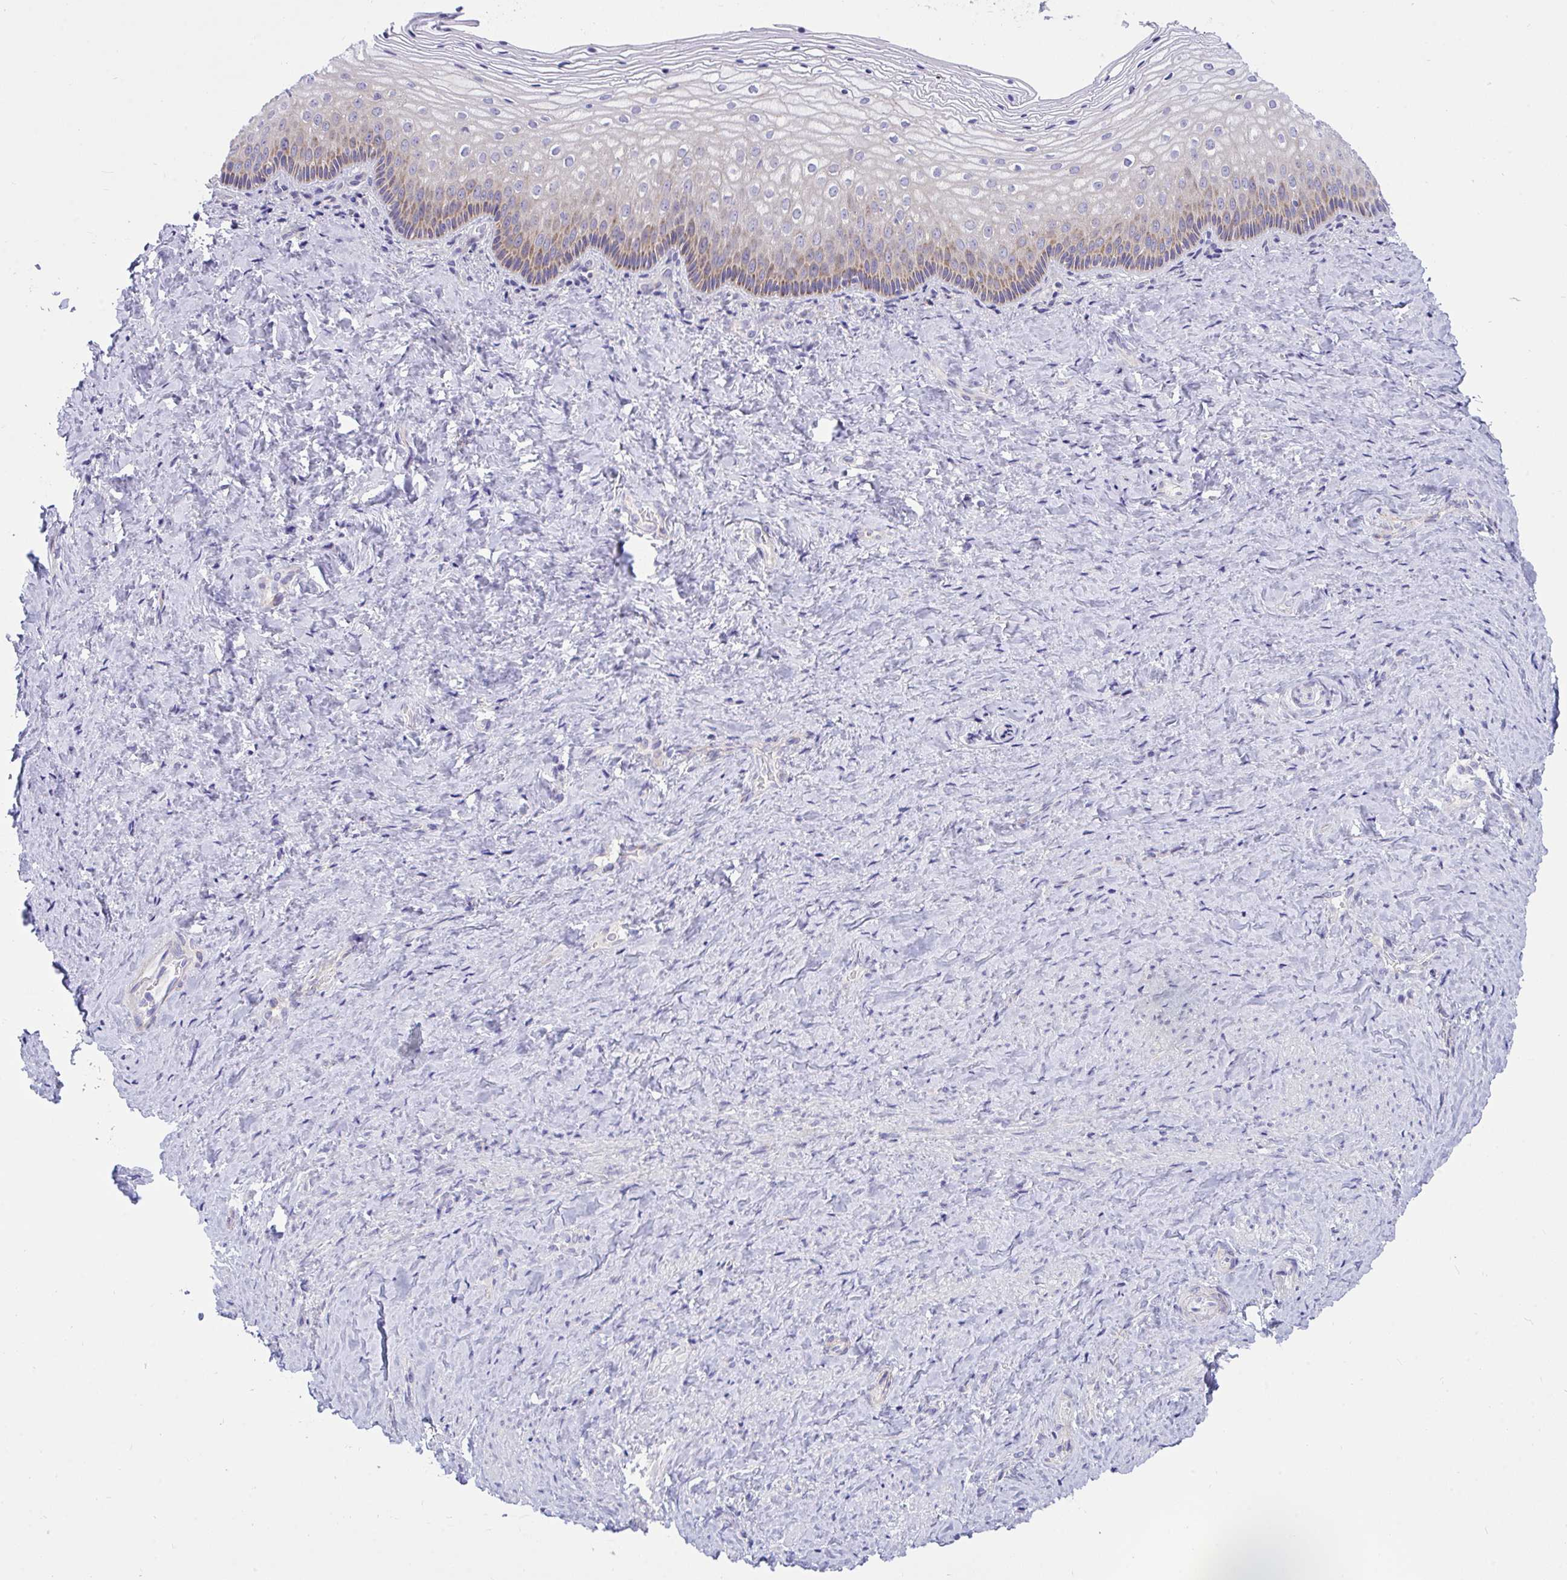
{"staining": {"intensity": "weak", "quantity": "25%-75%", "location": "cytoplasmic/membranous"}, "tissue": "vagina", "cell_type": "Squamous epithelial cells", "image_type": "normal", "snomed": [{"axis": "morphology", "description": "Normal tissue, NOS"}, {"axis": "topography", "description": "Vagina"}], "caption": "This photomicrograph exhibits immunohistochemistry (IHC) staining of normal human vagina, with low weak cytoplasmic/membranous expression in approximately 25%-75% of squamous epithelial cells.", "gene": "DTX3", "patient": {"sex": "female", "age": 45}}